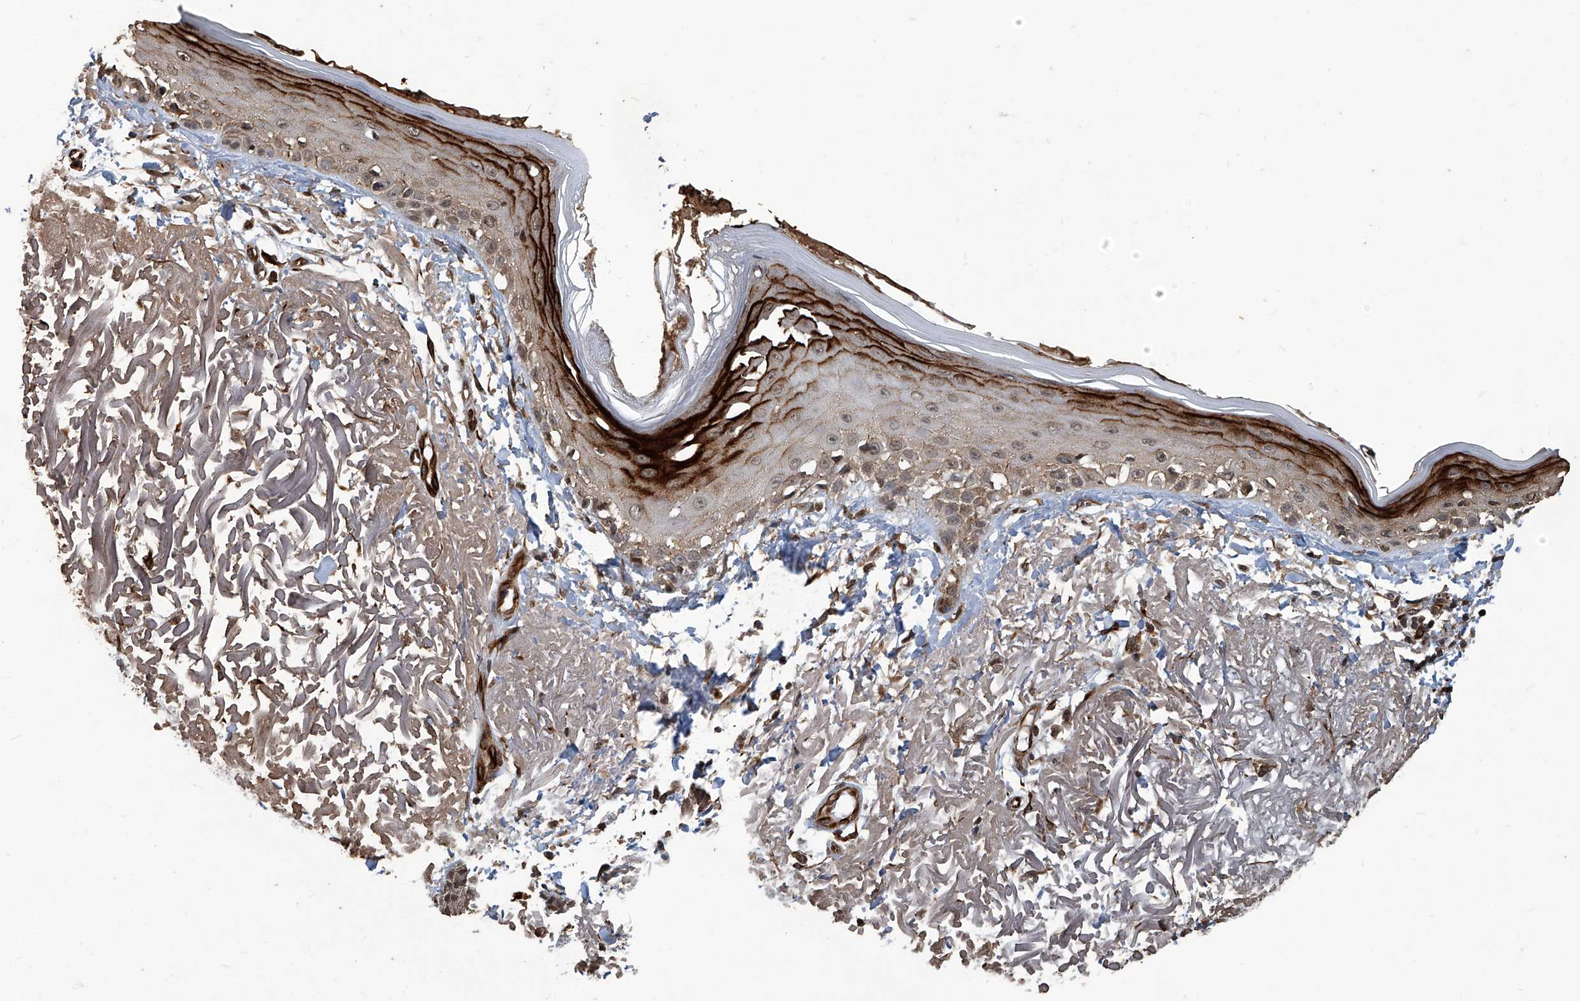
{"staining": {"intensity": "strong", "quantity": ">75%", "location": "cytoplasmic/membranous,nuclear"}, "tissue": "skin", "cell_type": "Fibroblasts", "image_type": "normal", "snomed": [{"axis": "morphology", "description": "Normal tissue, NOS"}, {"axis": "topography", "description": "Skin"}, {"axis": "topography", "description": "Skeletal muscle"}], "caption": "Immunohistochemistry photomicrograph of unremarkable human skin stained for a protein (brown), which demonstrates high levels of strong cytoplasmic/membranous,nuclear staining in about >75% of fibroblasts.", "gene": "GPR132", "patient": {"sex": "male", "age": 83}}